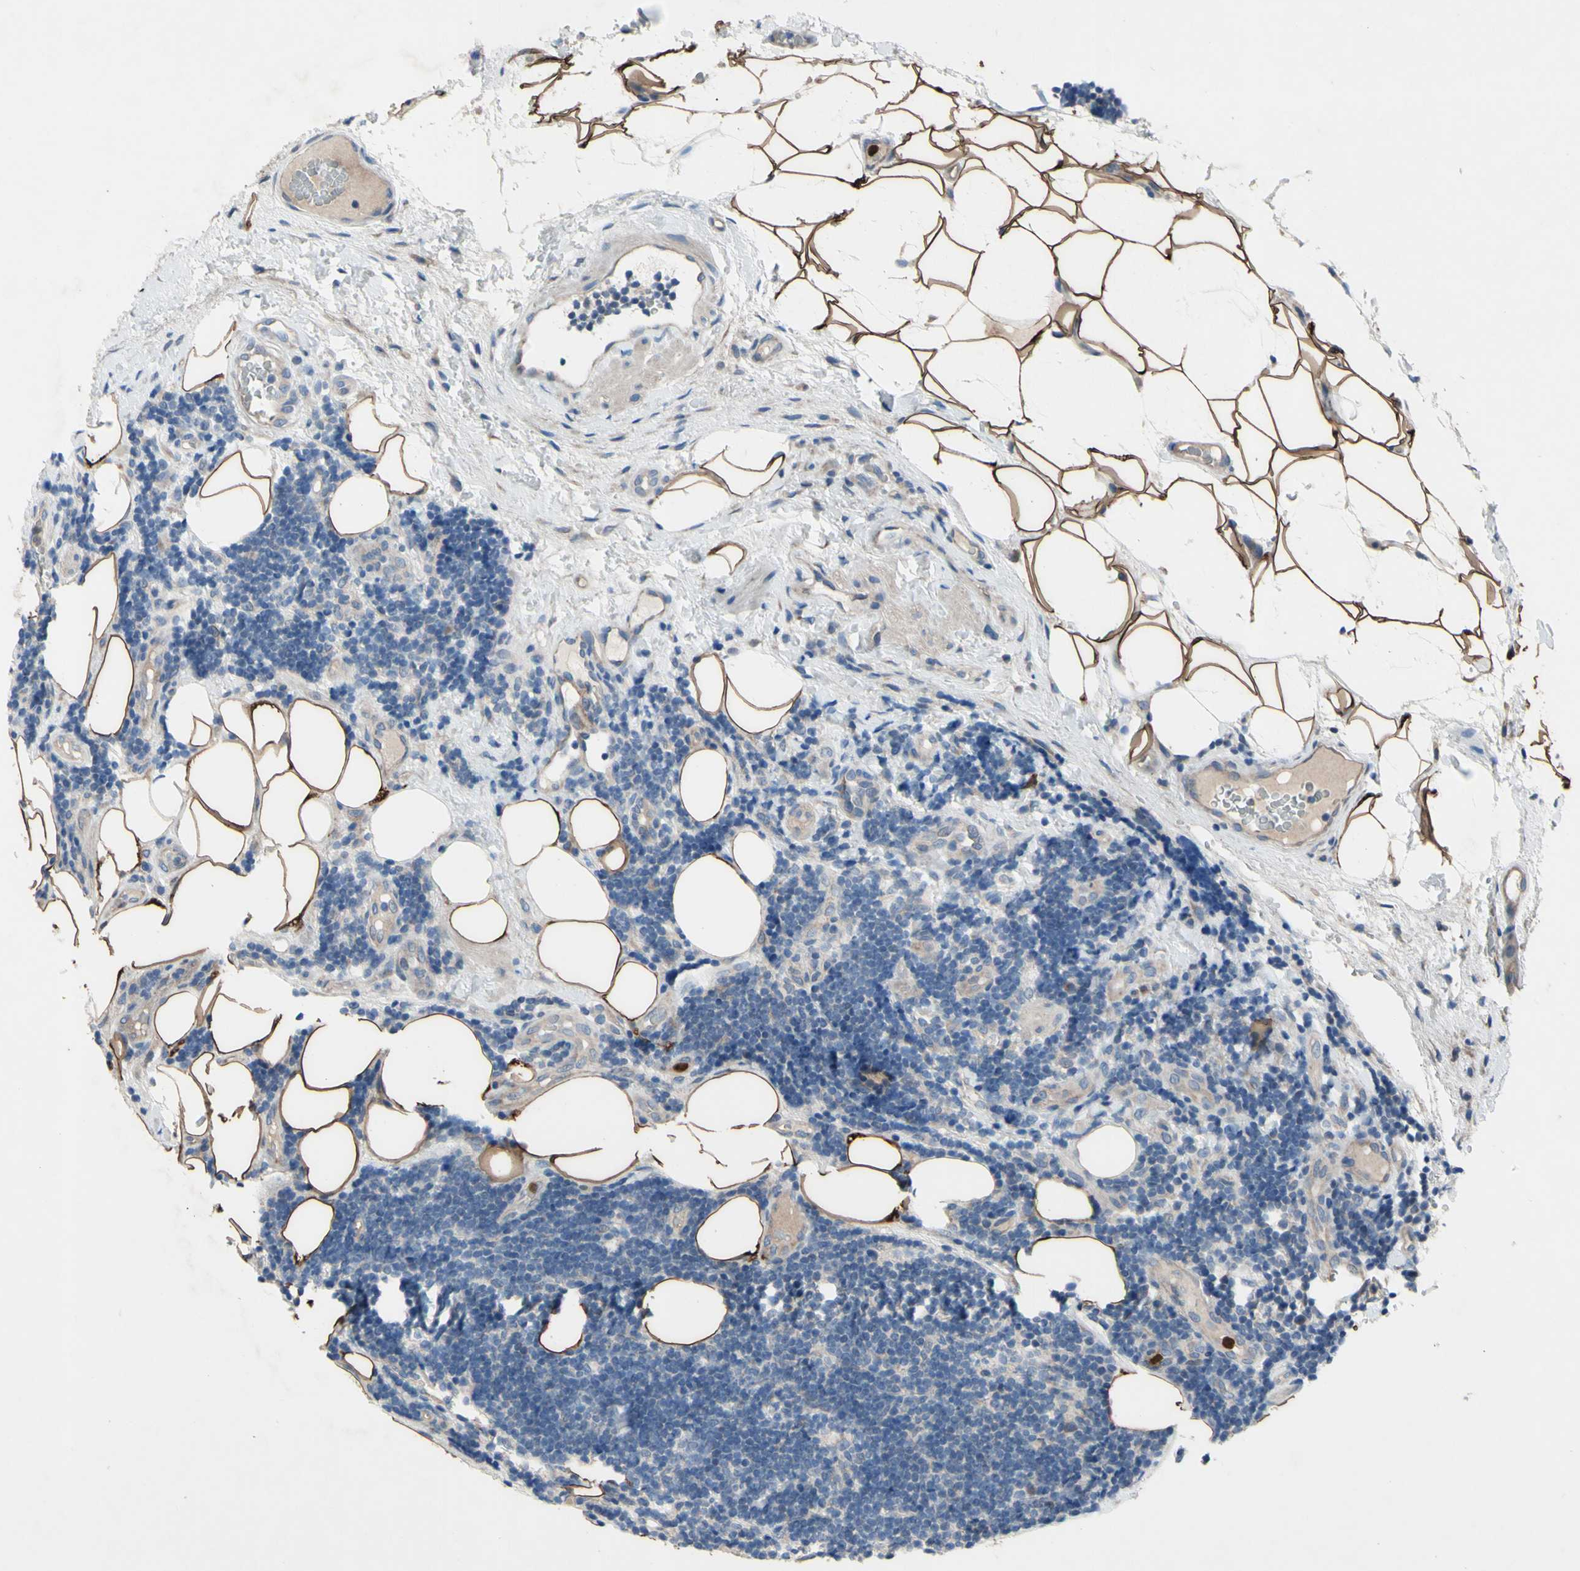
{"staining": {"intensity": "weak", "quantity": ">75%", "location": "cytoplasmic/membranous"}, "tissue": "lymphoma", "cell_type": "Tumor cells", "image_type": "cancer", "snomed": [{"axis": "morphology", "description": "Malignant lymphoma, non-Hodgkin's type, Low grade"}, {"axis": "topography", "description": "Lymph node"}], "caption": "Human lymphoma stained with a protein marker demonstrates weak staining in tumor cells.", "gene": "GRAMD2B", "patient": {"sex": "male", "age": 83}}